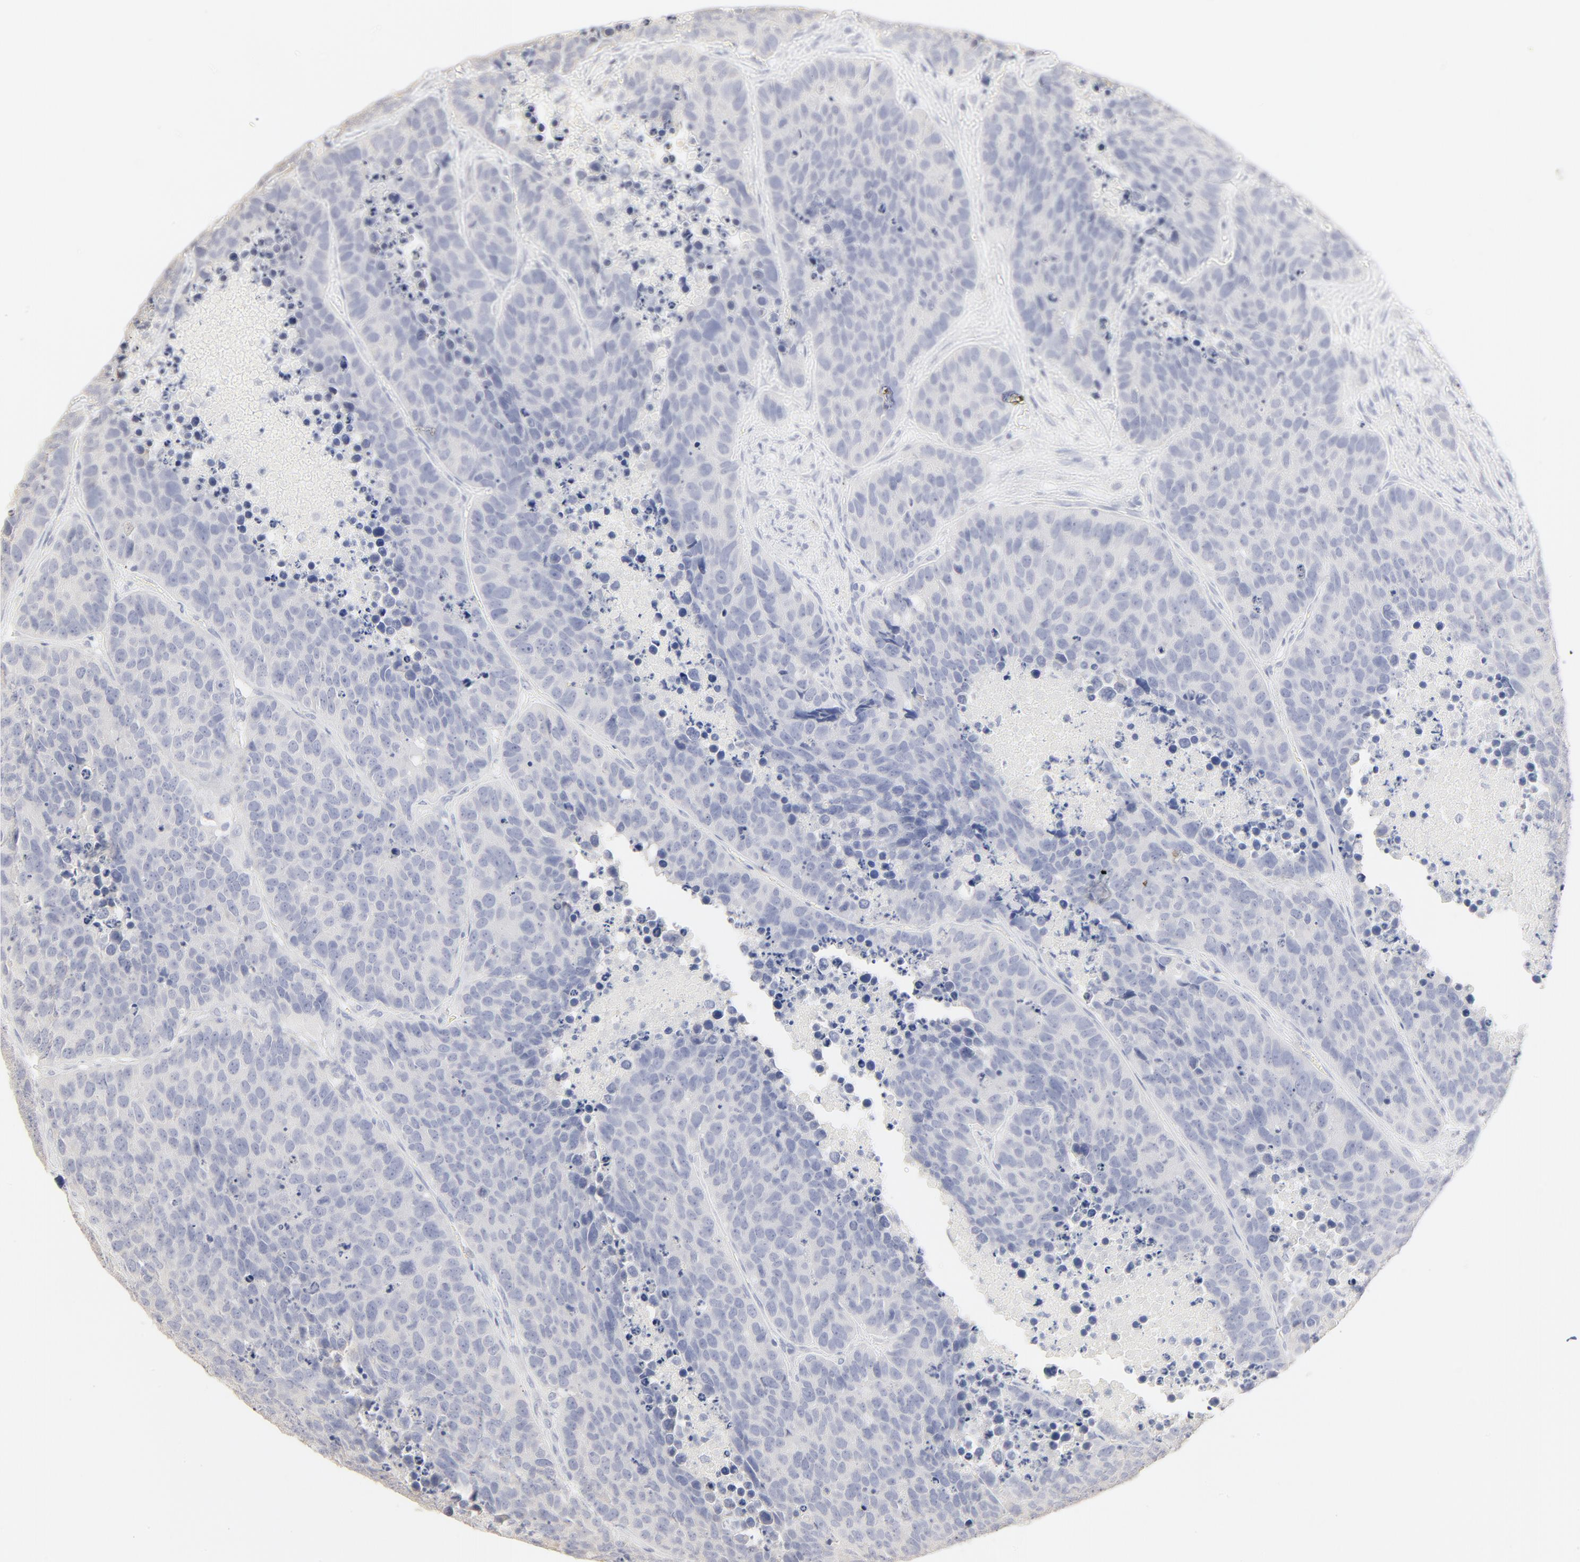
{"staining": {"intensity": "negative", "quantity": "none", "location": "none"}, "tissue": "carcinoid", "cell_type": "Tumor cells", "image_type": "cancer", "snomed": [{"axis": "morphology", "description": "Carcinoid, malignant, NOS"}, {"axis": "topography", "description": "Lung"}], "caption": "Photomicrograph shows no significant protein positivity in tumor cells of carcinoid.", "gene": "FCGBP", "patient": {"sex": "male", "age": 60}}